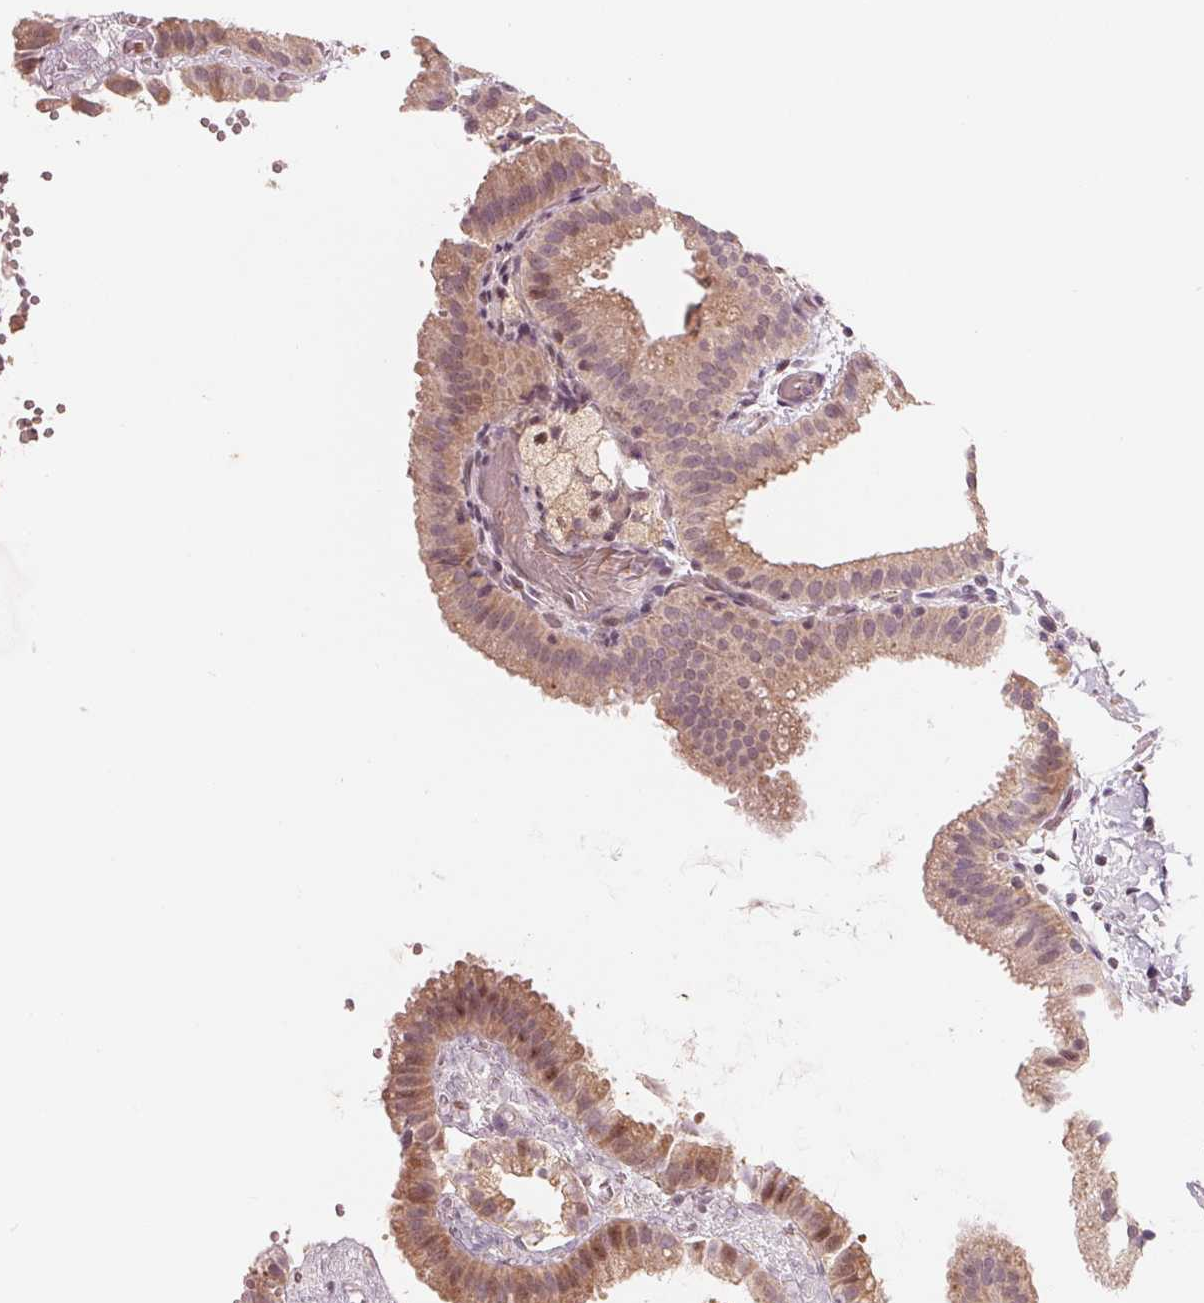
{"staining": {"intensity": "weak", "quantity": ">75%", "location": "cytoplasmic/membranous"}, "tissue": "gallbladder", "cell_type": "Glandular cells", "image_type": "normal", "snomed": [{"axis": "morphology", "description": "Normal tissue, NOS"}, {"axis": "topography", "description": "Gallbladder"}], "caption": "Normal gallbladder shows weak cytoplasmic/membranous positivity in approximately >75% of glandular cells, visualized by immunohistochemistry. The protein of interest is shown in brown color, while the nuclei are stained blue.", "gene": "IL9R", "patient": {"sex": "female", "age": 63}}